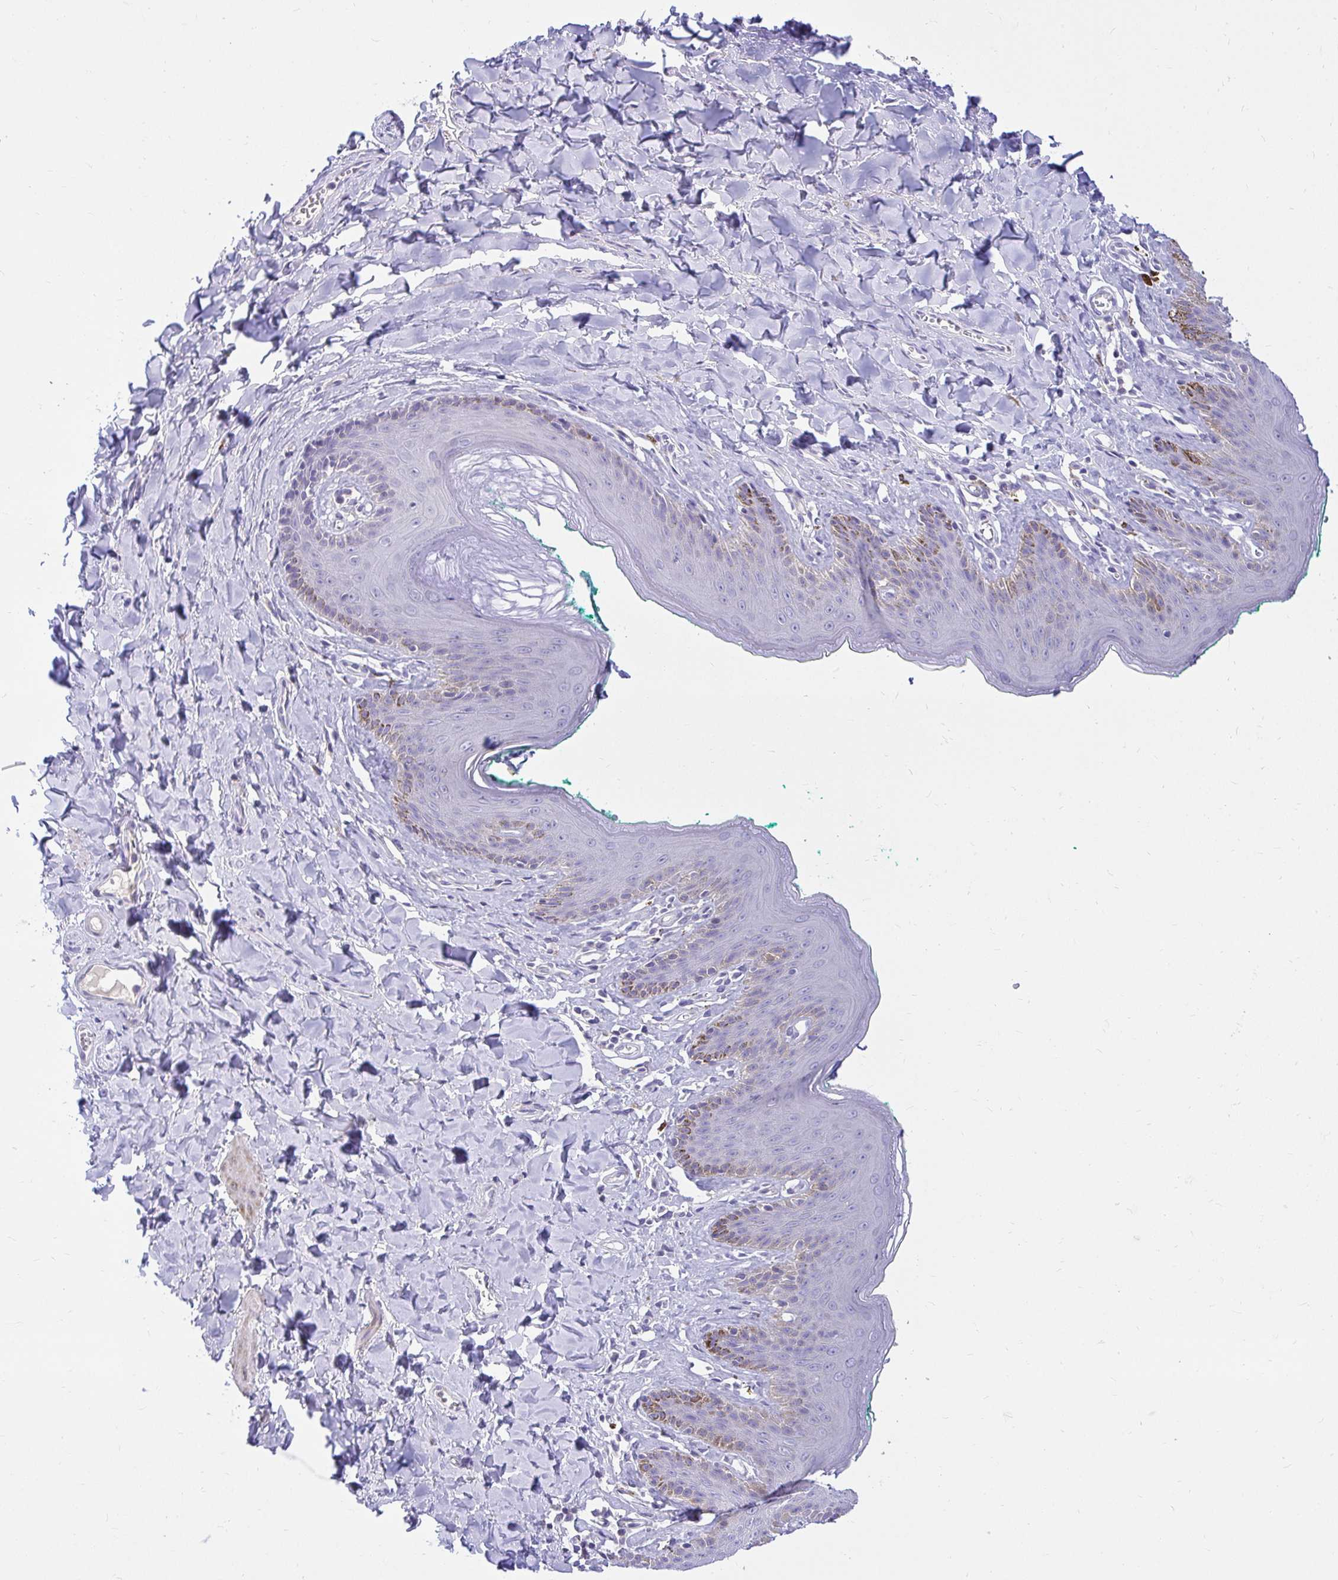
{"staining": {"intensity": "moderate", "quantity": "<25%", "location": "cytoplasmic/membranous"}, "tissue": "skin", "cell_type": "Epidermal cells", "image_type": "normal", "snomed": [{"axis": "morphology", "description": "Normal tissue, NOS"}, {"axis": "topography", "description": "Vulva"}, {"axis": "topography", "description": "Peripheral nerve tissue"}], "caption": "Human skin stained for a protein (brown) exhibits moderate cytoplasmic/membranous positive expression in approximately <25% of epidermal cells.", "gene": "PKN3", "patient": {"sex": "female", "age": 66}}